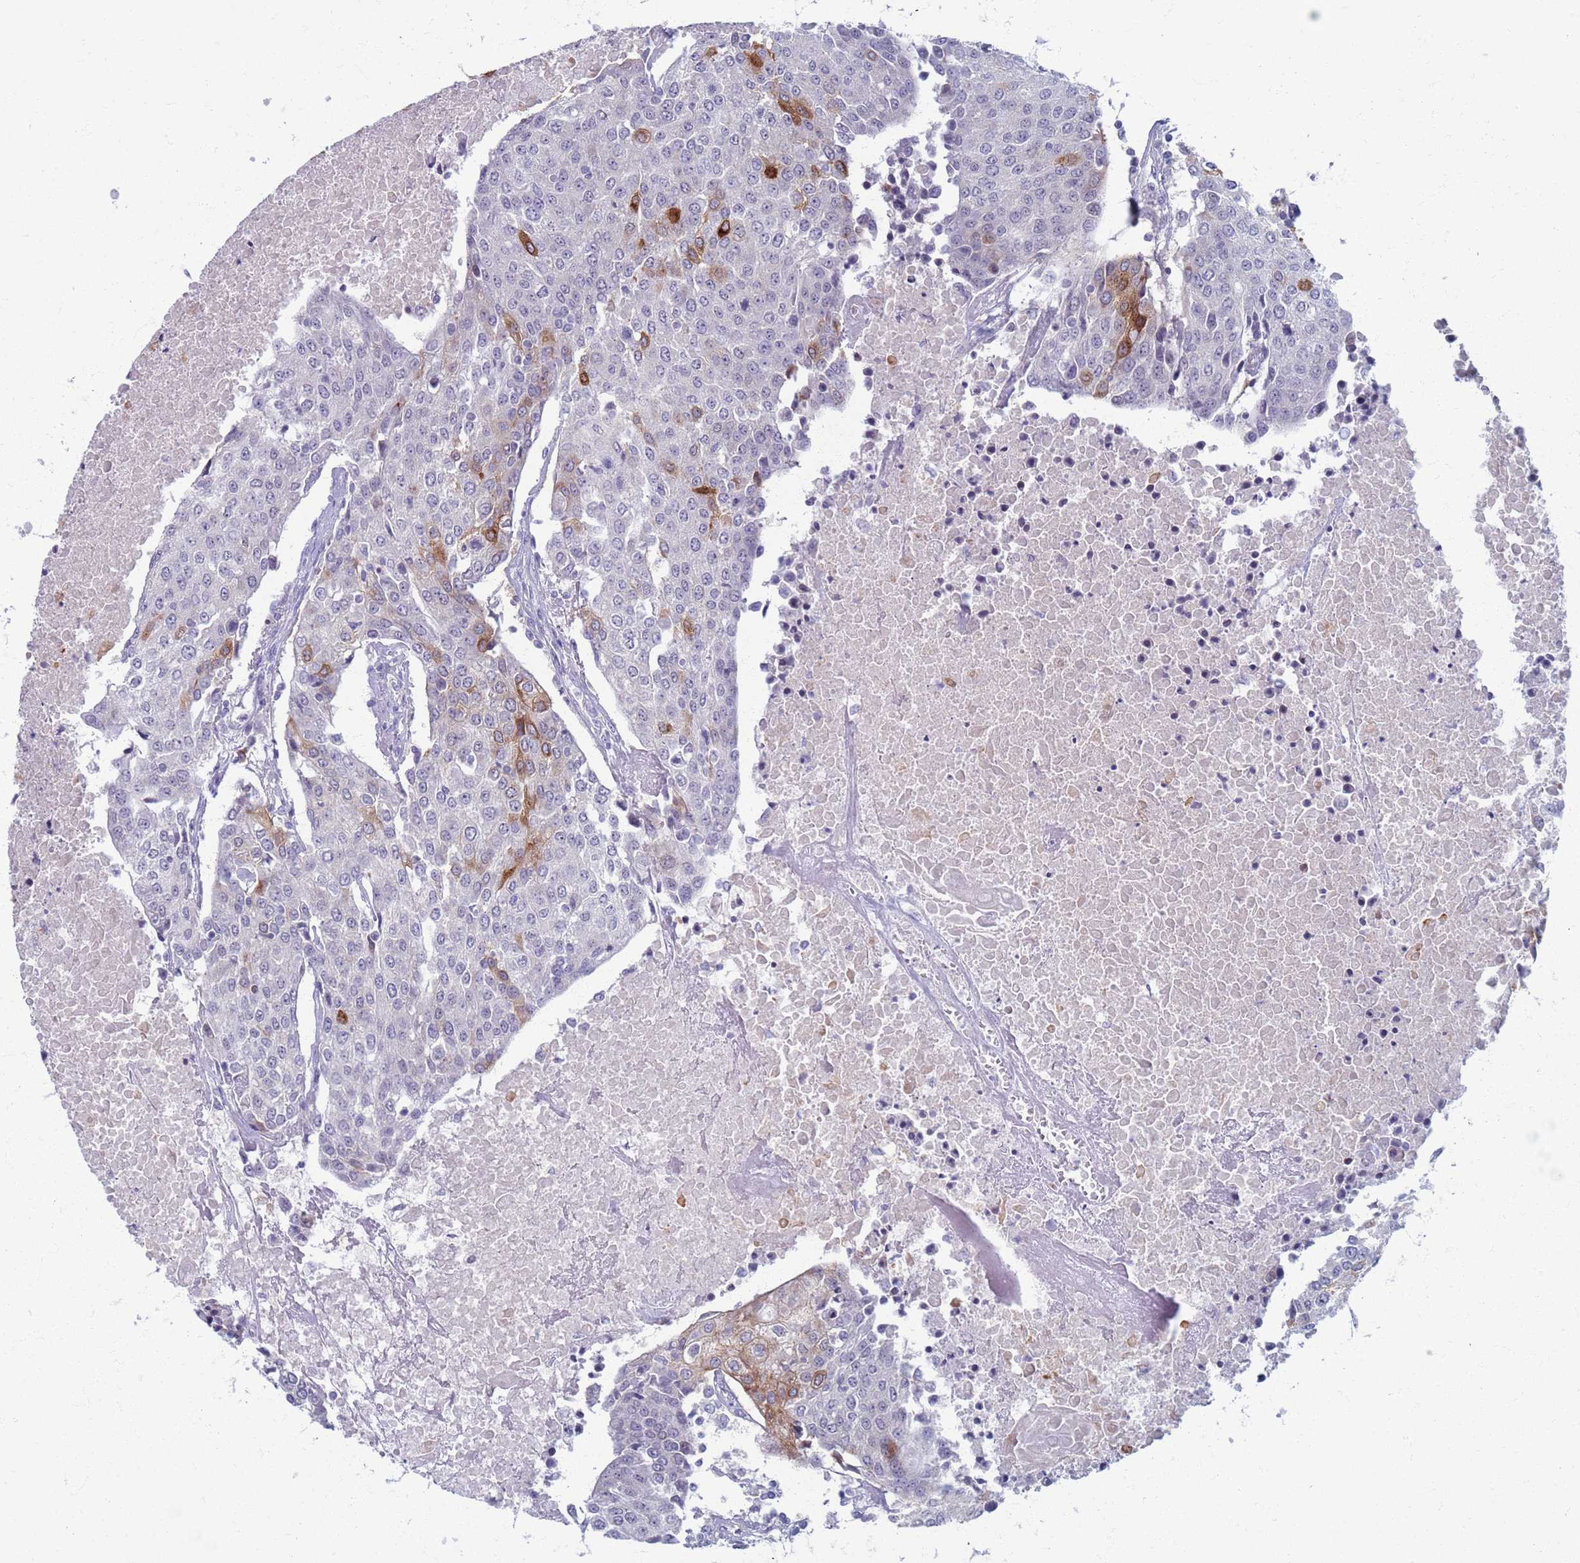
{"staining": {"intensity": "strong", "quantity": "<25%", "location": "cytoplasmic/membranous"}, "tissue": "urothelial cancer", "cell_type": "Tumor cells", "image_type": "cancer", "snomed": [{"axis": "morphology", "description": "Urothelial carcinoma, High grade"}, {"axis": "topography", "description": "Urinary bladder"}], "caption": "Brown immunohistochemical staining in high-grade urothelial carcinoma demonstrates strong cytoplasmic/membranous expression in about <25% of tumor cells.", "gene": "CLCA2", "patient": {"sex": "female", "age": 85}}